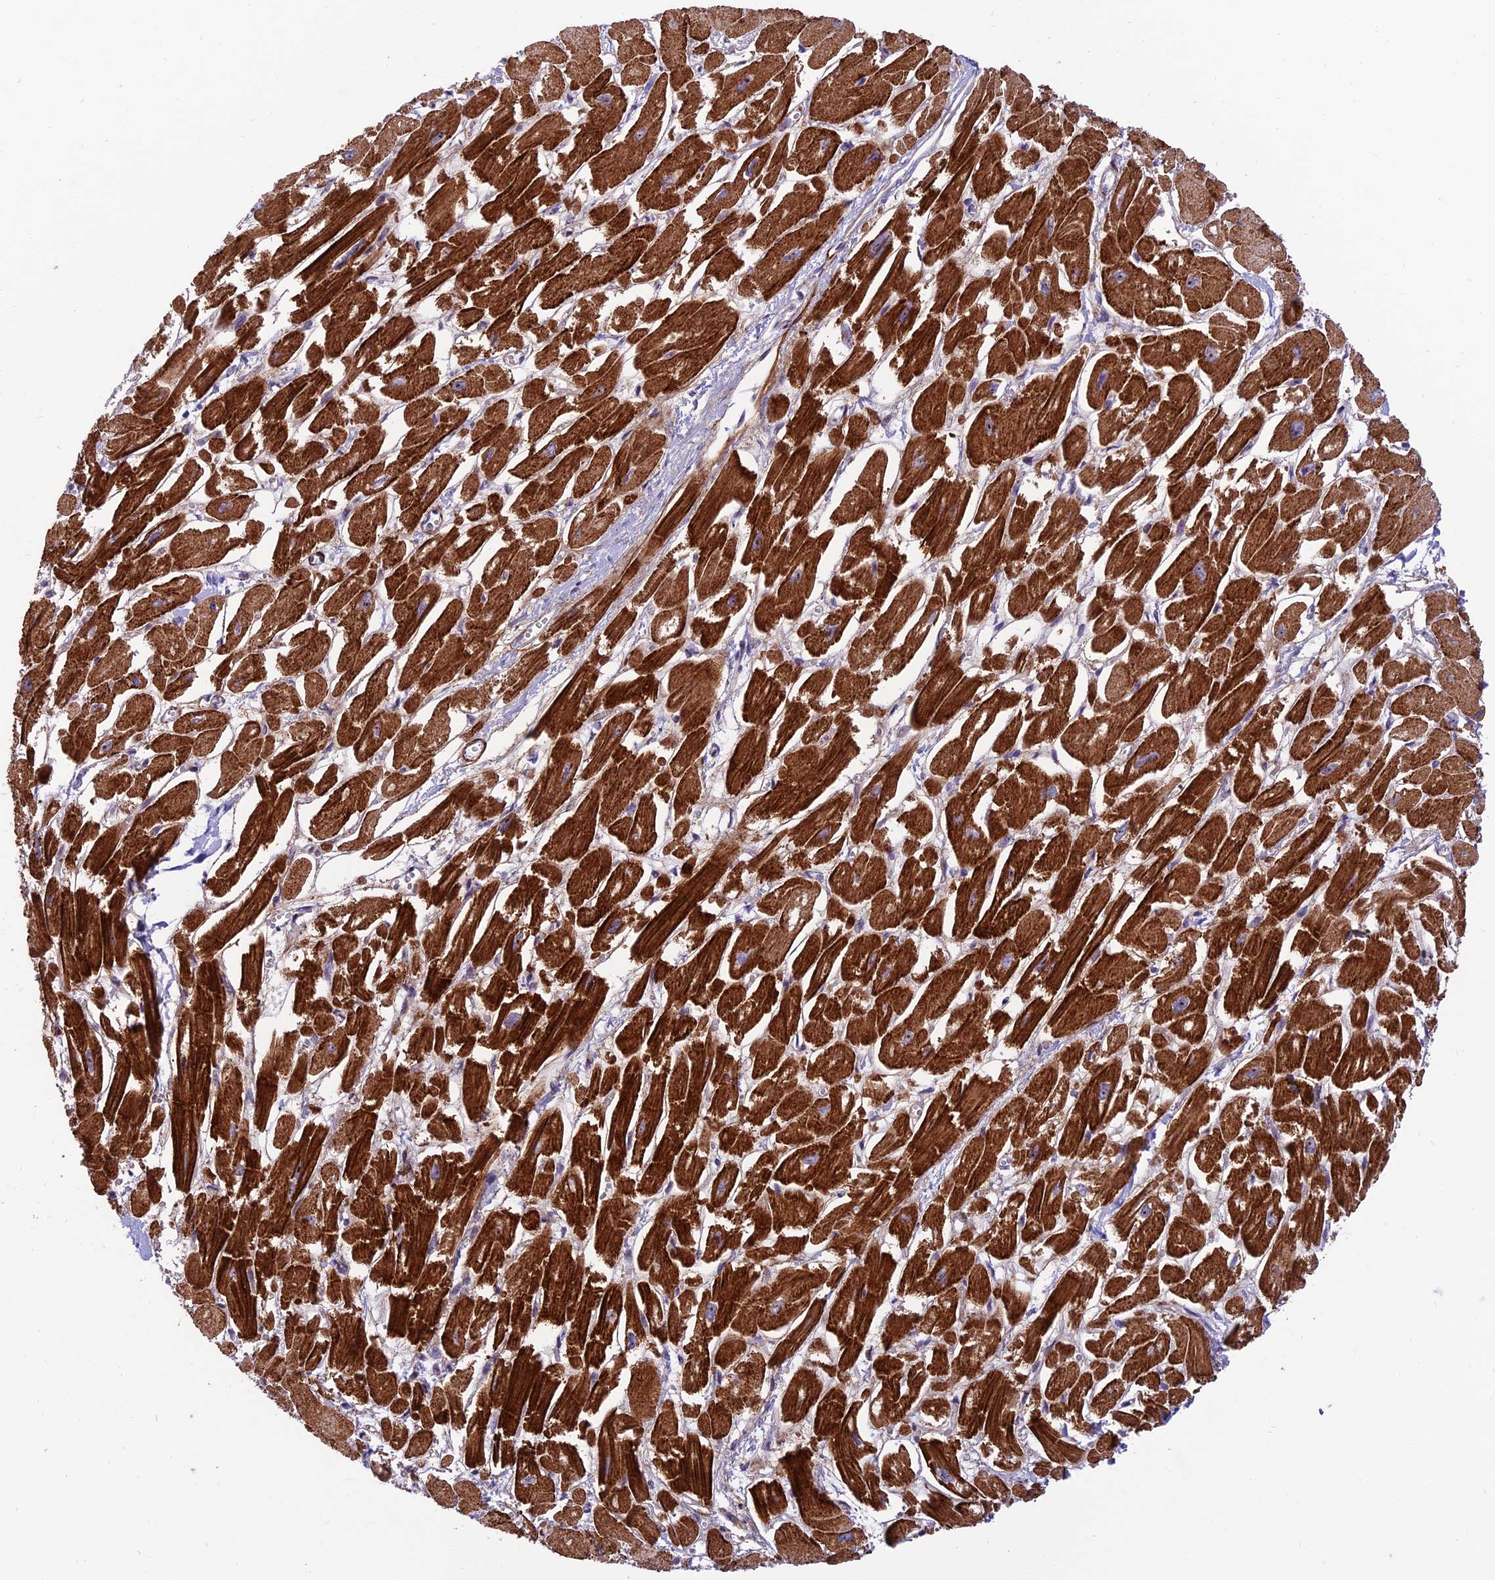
{"staining": {"intensity": "strong", "quantity": ">75%", "location": "cytoplasmic/membranous"}, "tissue": "heart muscle", "cell_type": "Cardiomyocytes", "image_type": "normal", "snomed": [{"axis": "morphology", "description": "Normal tissue, NOS"}, {"axis": "topography", "description": "Heart"}], "caption": "Immunohistochemical staining of benign heart muscle displays strong cytoplasmic/membranous protein expression in approximately >75% of cardiomyocytes.", "gene": "KBTBD7", "patient": {"sex": "male", "age": 54}}